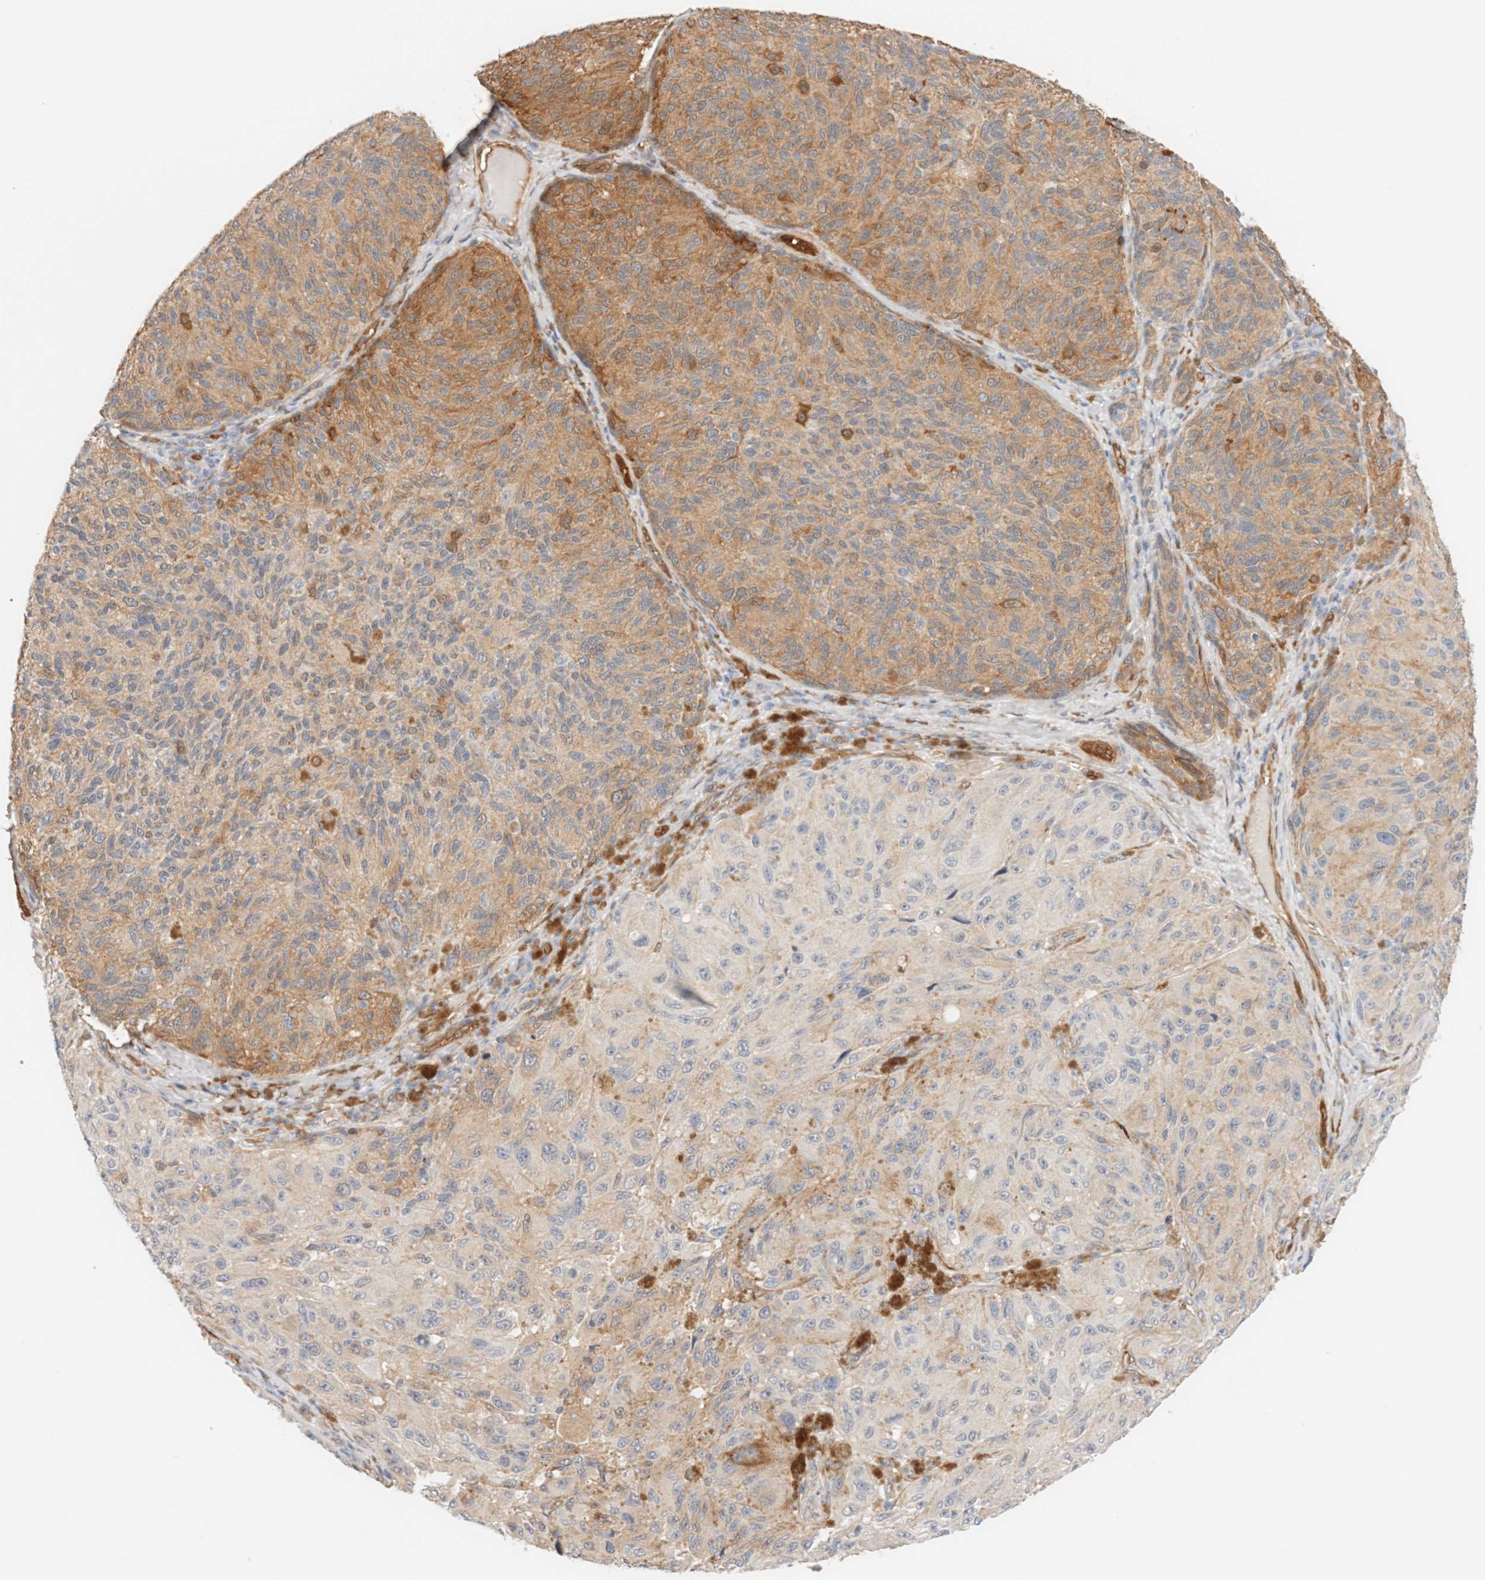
{"staining": {"intensity": "moderate", "quantity": "25%-75%", "location": "cytoplasmic/membranous"}, "tissue": "melanoma", "cell_type": "Tumor cells", "image_type": "cancer", "snomed": [{"axis": "morphology", "description": "Malignant melanoma, NOS"}, {"axis": "topography", "description": "Skin"}], "caption": "Brown immunohistochemical staining in melanoma displays moderate cytoplasmic/membranous staining in approximately 25%-75% of tumor cells.", "gene": "LMCD1", "patient": {"sex": "female", "age": 73}}